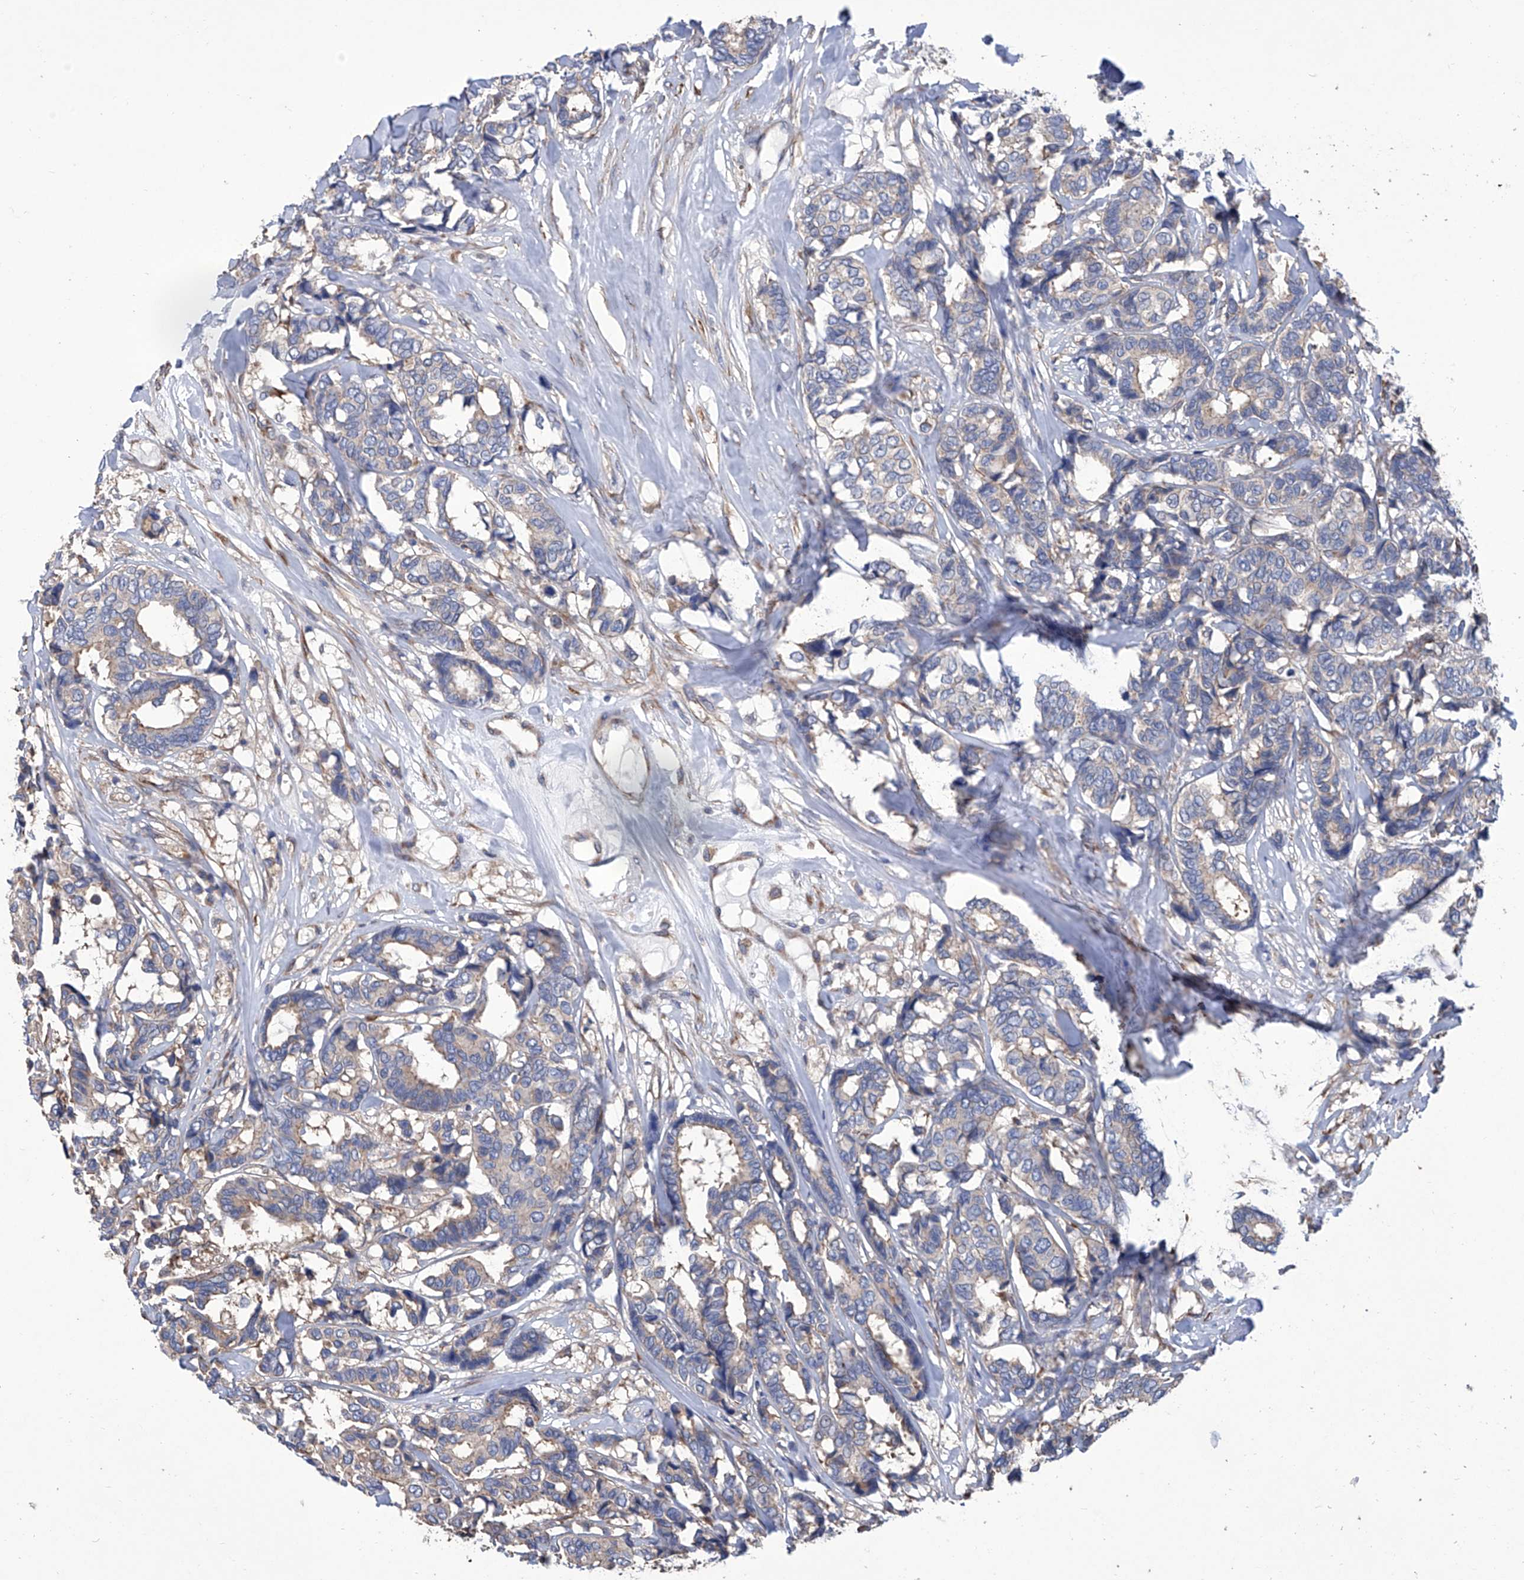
{"staining": {"intensity": "weak", "quantity": "25%-75%", "location": "cytoplasmic/membranous"}, "tissue": "breast cancer", "cell_type": "Tumor cells", "image_type": "cancer", "snomed": [{"axis": "morphology", "description": "Duct carcinoma"}, {"axis": "topography", "description": "Breast"}], "caption": "Weak cytoplasmic/membranous staining for a protein is identified in about 25%-75% of tumor cells of breast intraductal carcinoma using immunohistochemistry (IHC).", "gene": "SMS", "patient": {"sex": "female", "age": 87}}